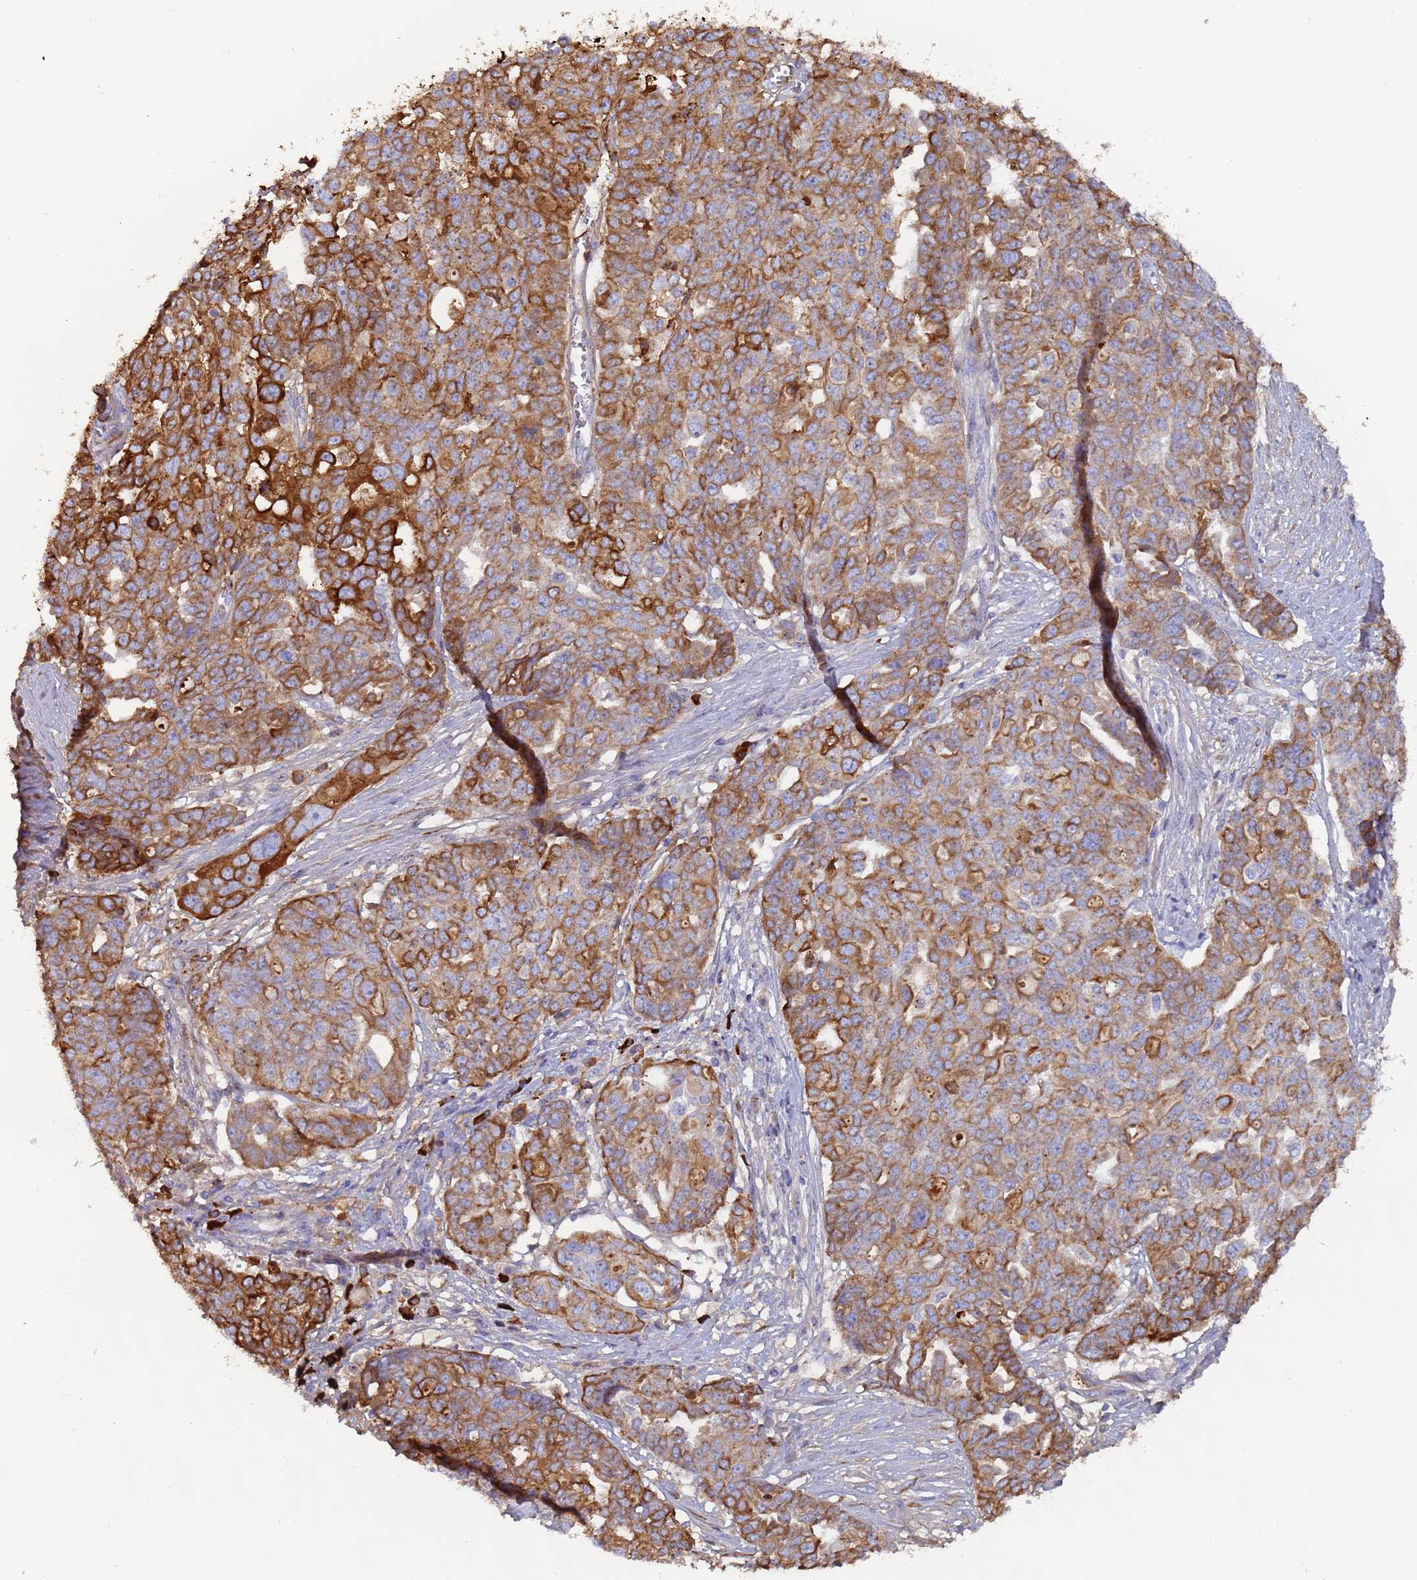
{"staining": {"intensity": "moderate", "quantity": ">75%", "location": "cytoplasmic/membranous"}, "tissue": "ovarian cancer", "cell_type": "Tumor cells", "image_type": "cancer", "snomed": [{"axis": "morphology", "description": "Cystadenocarcinoma, serous, NOS"}, {"axis": "topography", "description": "Soft tissue"}, {"axis": "topography", "description": "Ovary"}], "caption": "IHC (DAB (3,3'-diaminobenzidine)) staining of ovarian serous cystadenocarcinoma exhibits moderate cytoplasmic/membranous protein positivity in about >75% of tumor cells.", "gene": "CYSLTR2", "patient": {"sex": "female", "age": 57}}